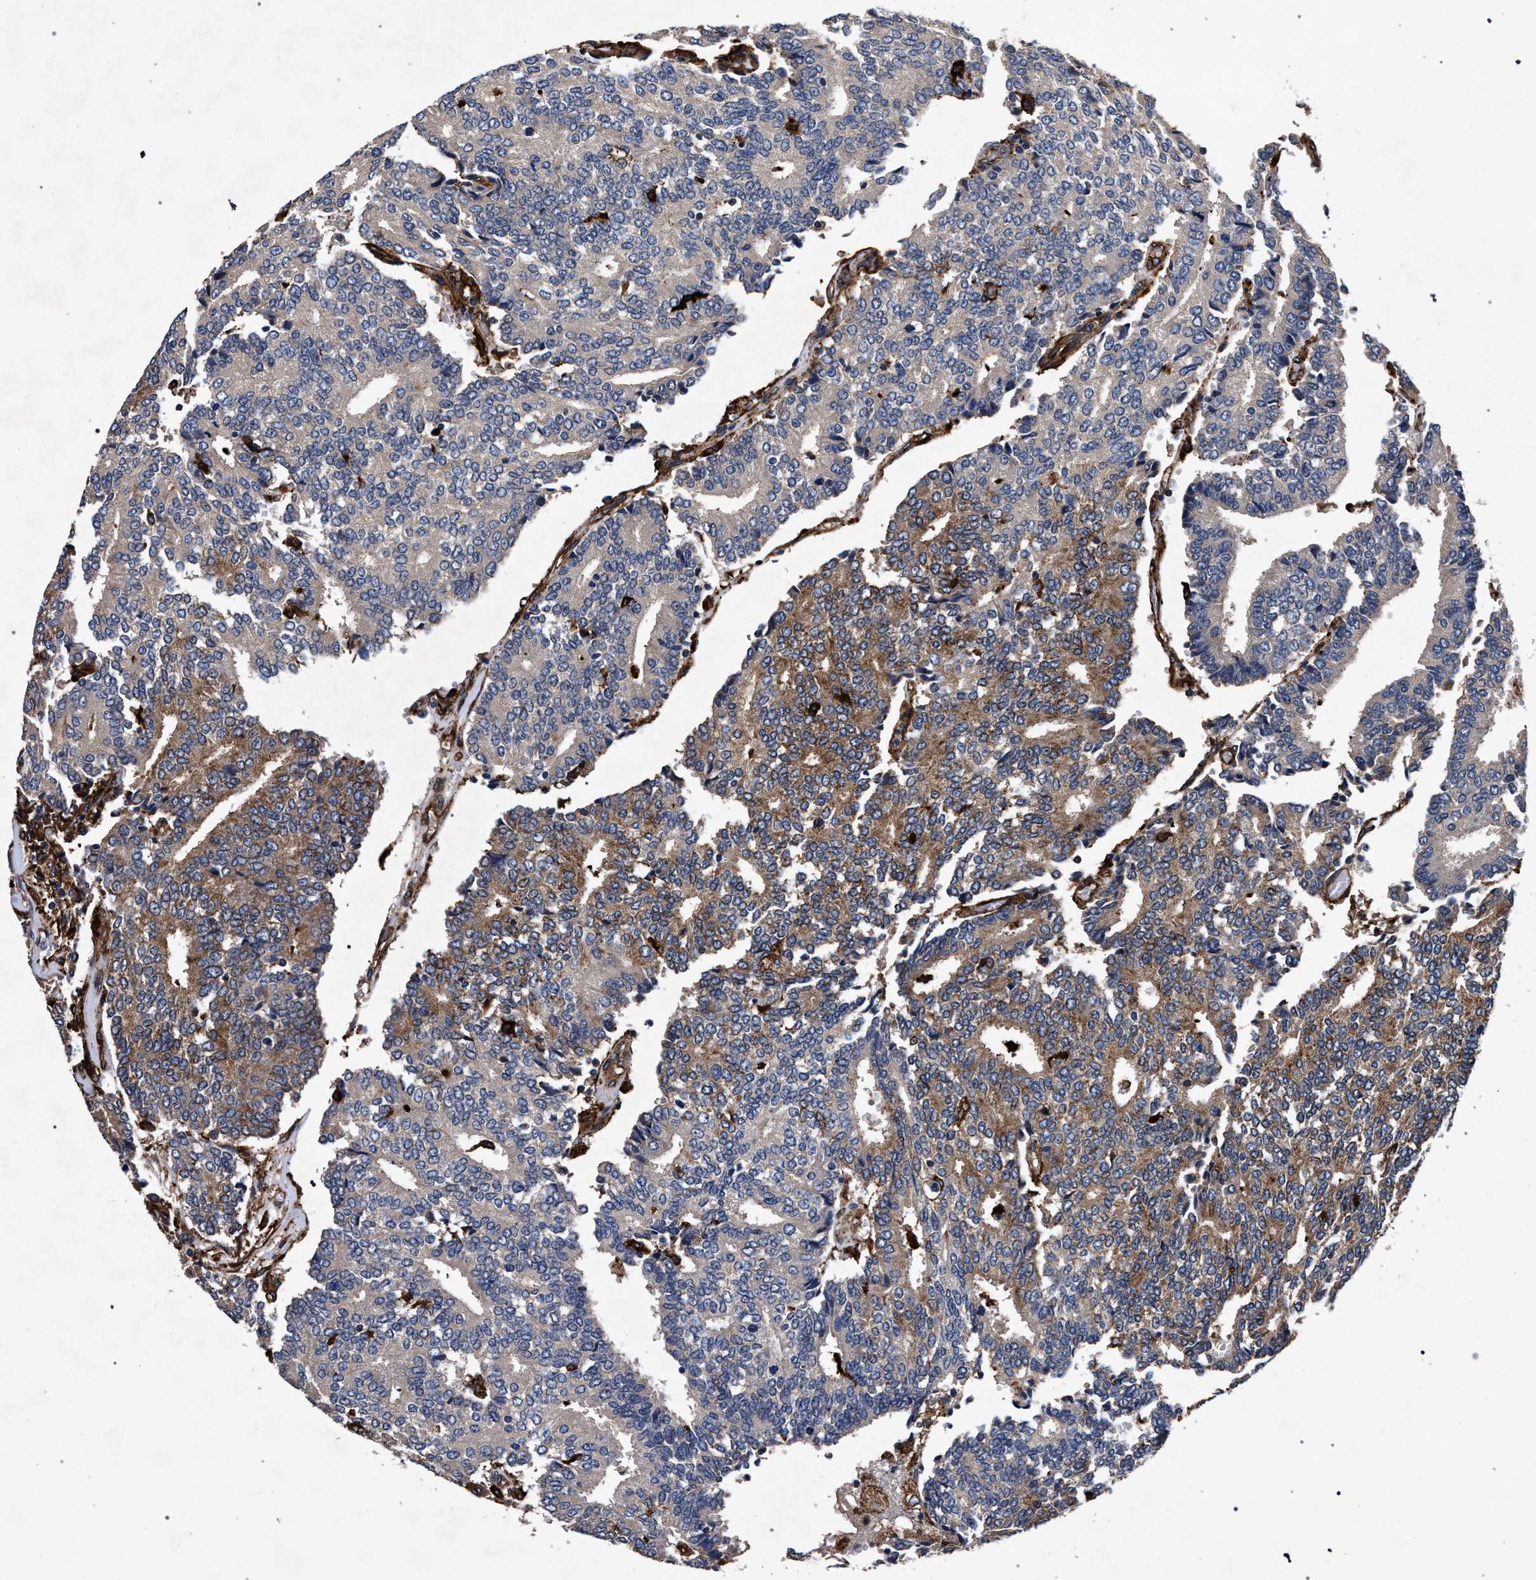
{"staining": {"intensity": "moderate", "quantity": "25%-75%", "location": "cytoplasmic/membranous"}, "tissue": "prostate cancer", "cell_type": "Tumor cells", "image_type": "cancer", "snomed": [{"axis": "morphology", "description": "Adenocarcinoma, High grade"}, {"axis": "topography", "description": "Prostate"}], "caption": "Moderate cytoplasmic/membranous expression for a protein is present in approximately 25%-75% of tumor cells of high-grade adenocarcinoma (prostate) using immunohistochemistry.", "gene": "MARCKS", "patient": {"sex": "male", "age": 55}}